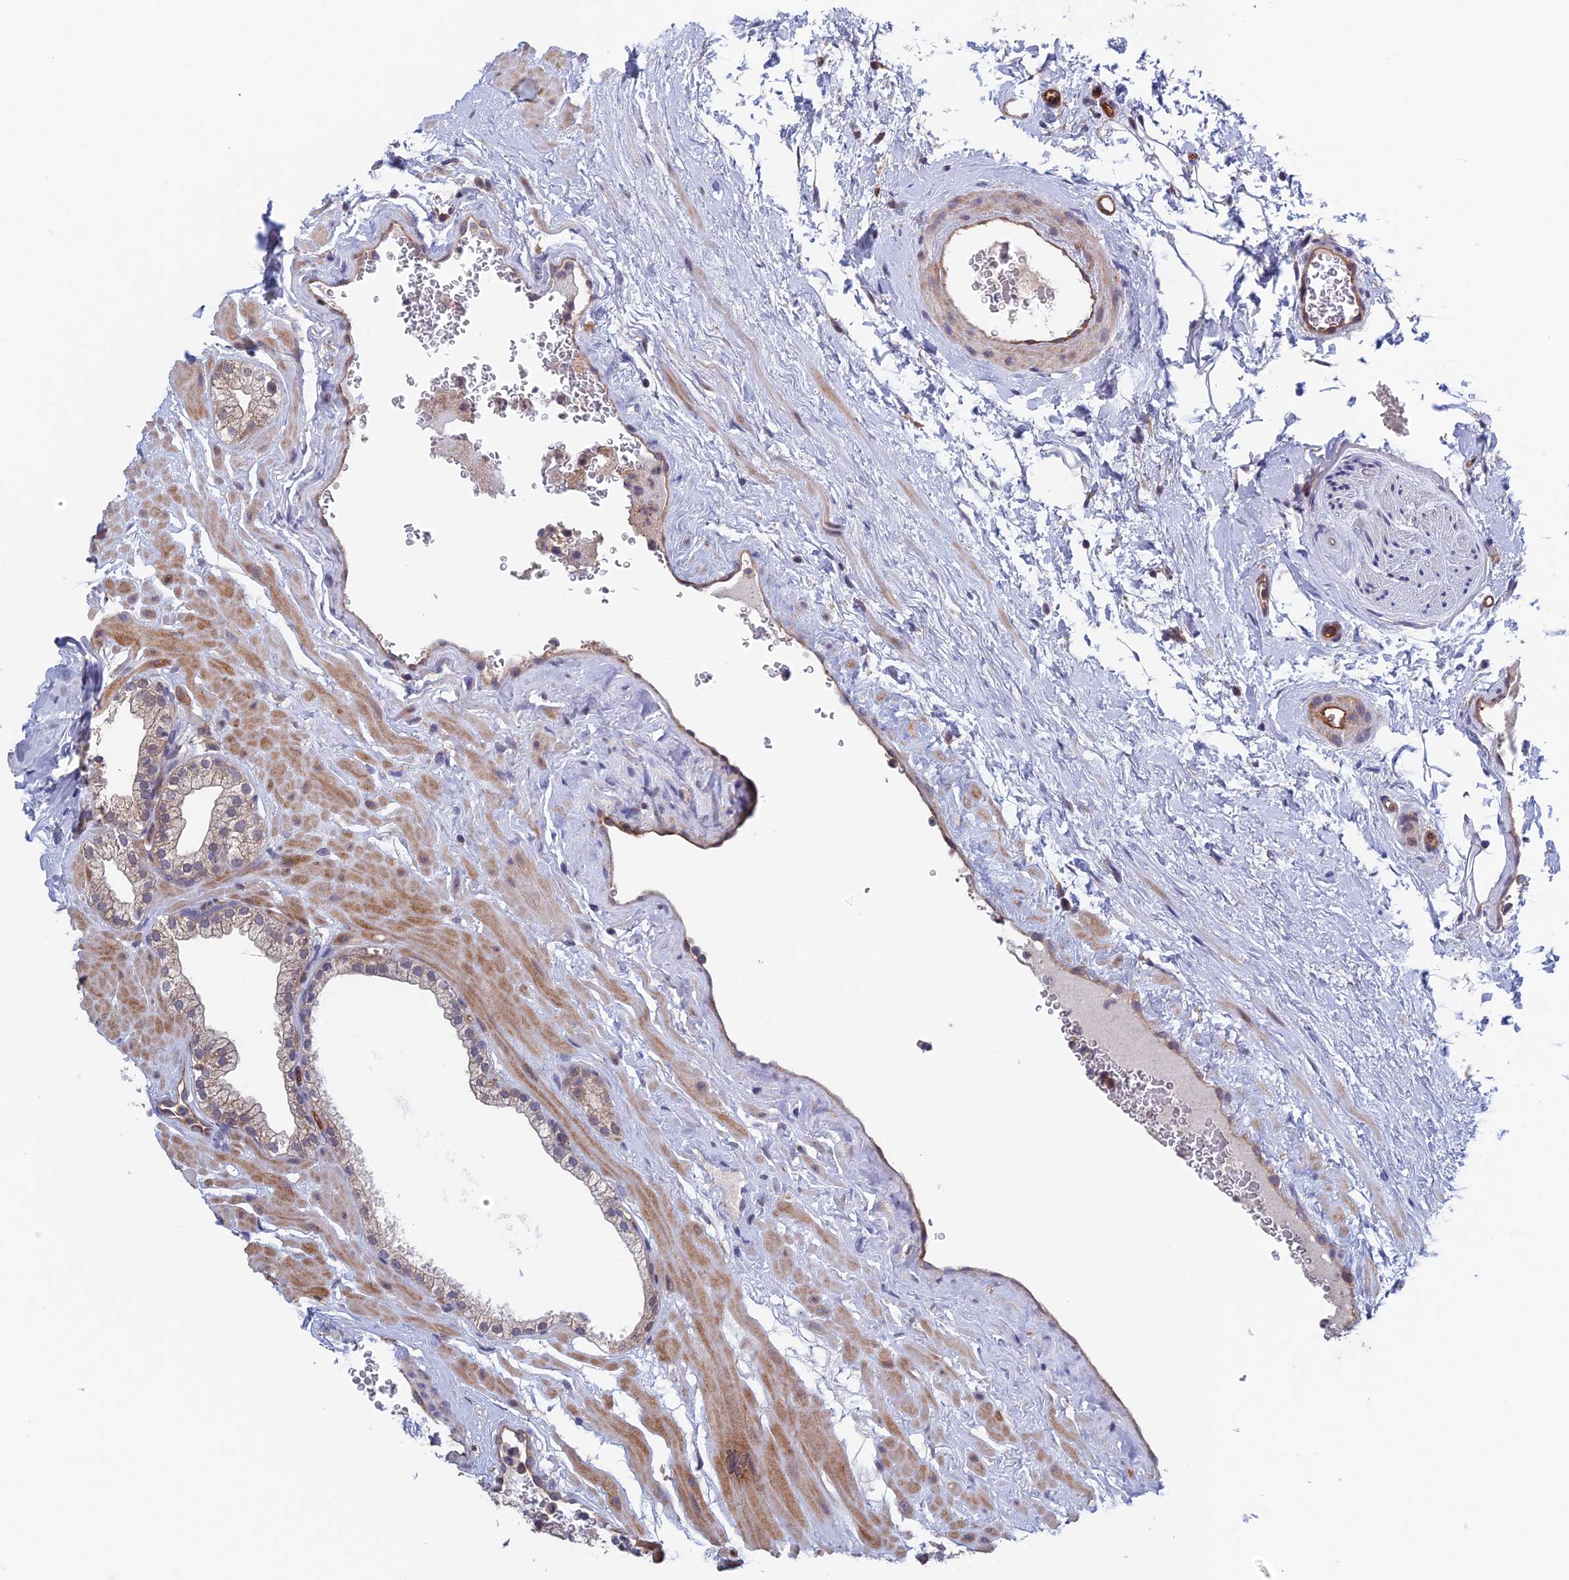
{"staining": {"intensity": "weak", "quantity": "25%-75%", "location": "cytoplasmic/membranous"}, "tissue": "prostate", "cell_type": "Glandular cells", "image_type": "normal", "snomed": [{"axis": "morphology", "description": "Normal tissue, NOS"}, {"axis": "morphology", "description": "Urothelial carcinoma, Low grade"}, {"axis": "topography", "description": "Urinary bladder"}, {"axis": "topography", "description": "Prostate"}], "caption": "Weak cytoplasmic/membranous positivity is seen in approximately 25%-75% of glandular cells in unremarkable prostate.", "gene": "NUDT16L1", "patient": {"sex": "male", "age": 60}}